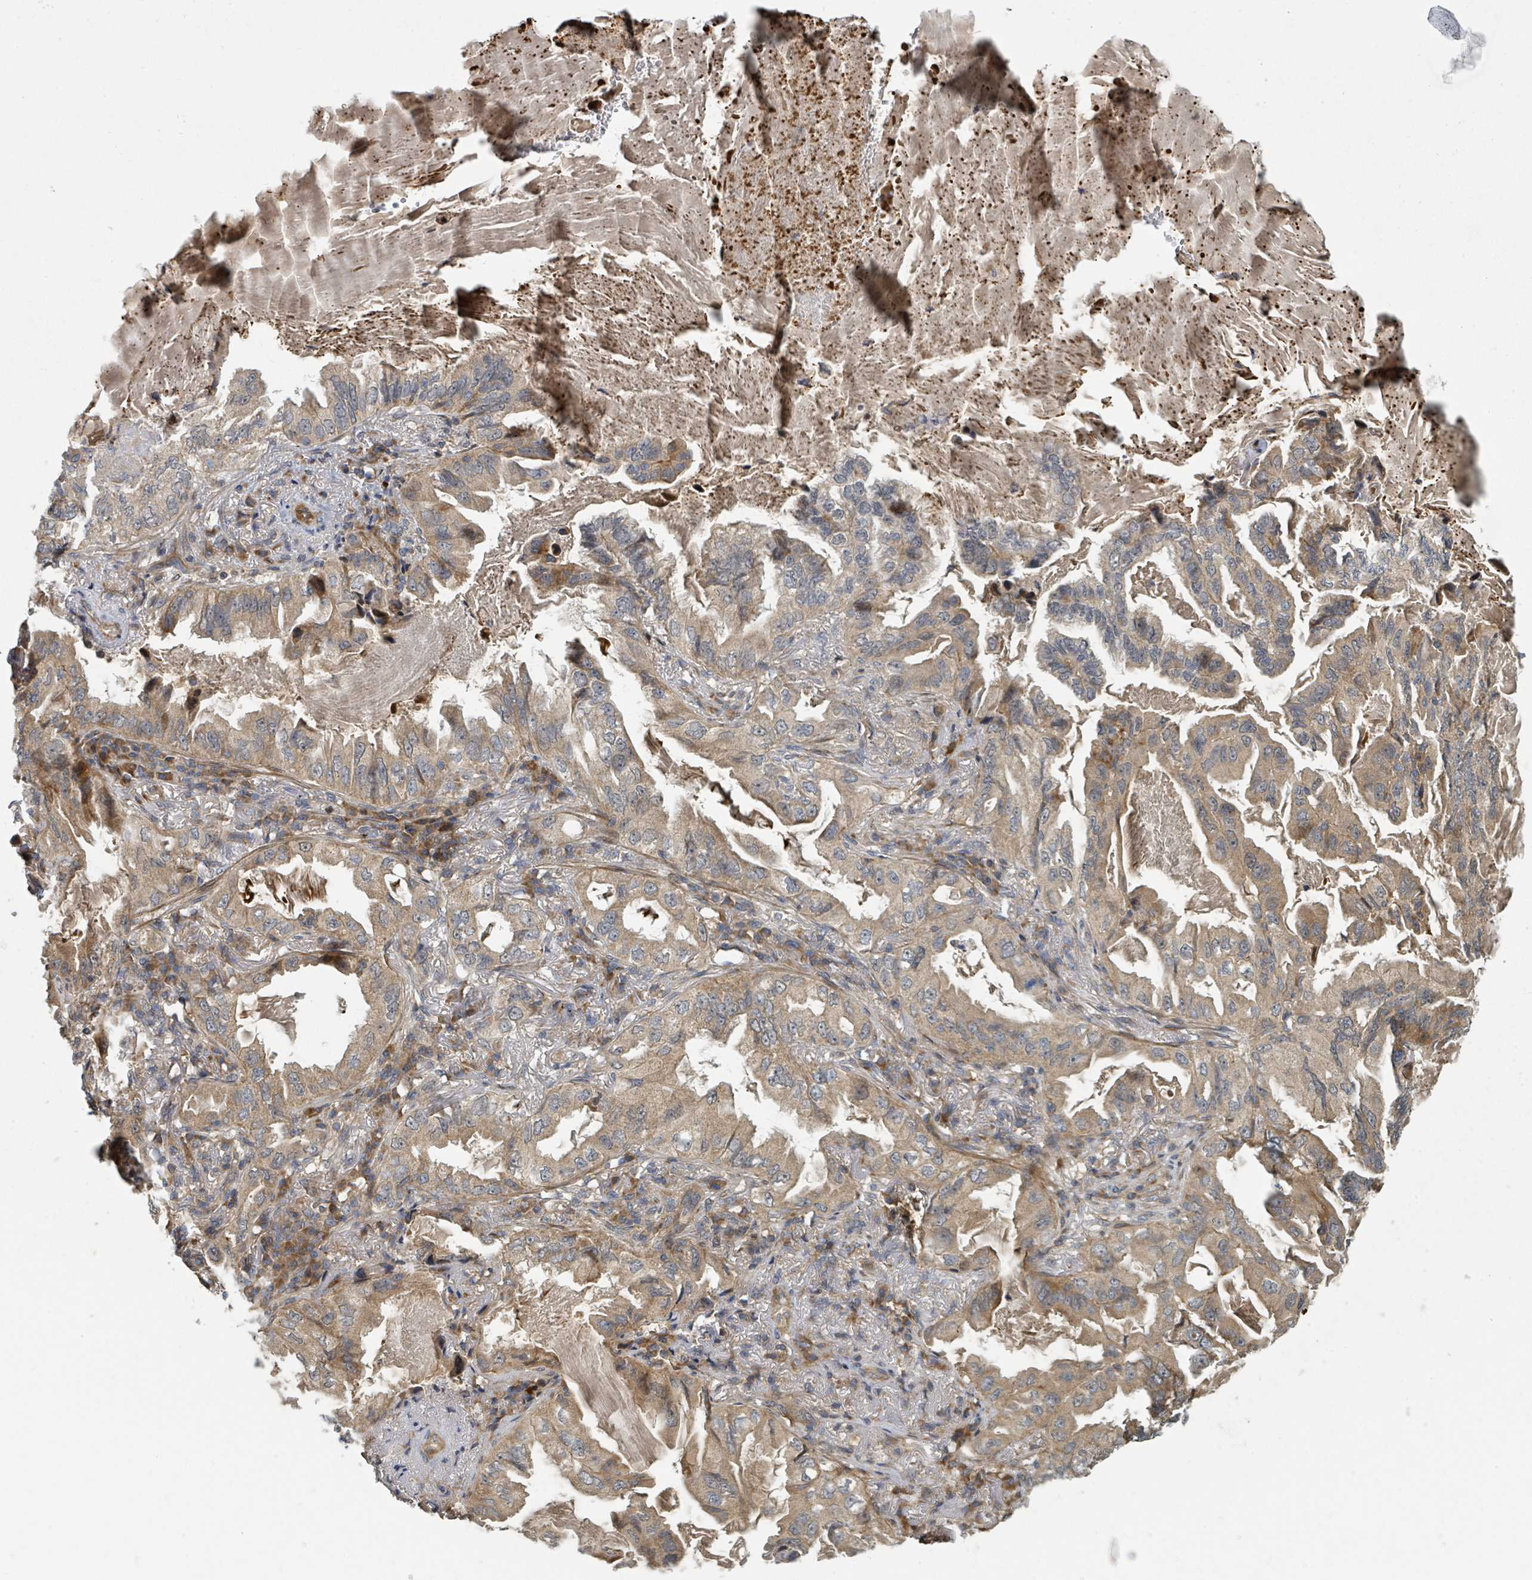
{"staining": {"intensity": "moderate", "quantity": ">75%", "location": "cytoplasmic/membranous"}, "tissue": "lung cancer", "cell_type": "Tumor cells", "image_type": "cancer", "snomed": [{"axis": "morphology", "description": "Adenocarcinoma, NOS"}, {"axis": "topography", "description": "Lung"}], "caption": "Moderate cytoplasmic/membranous protein expression is appreciated in approximately >75% of tumor cells in lung cancer.", "gene": "DPM1", "patient": {"sex": "female", "age": 69}}